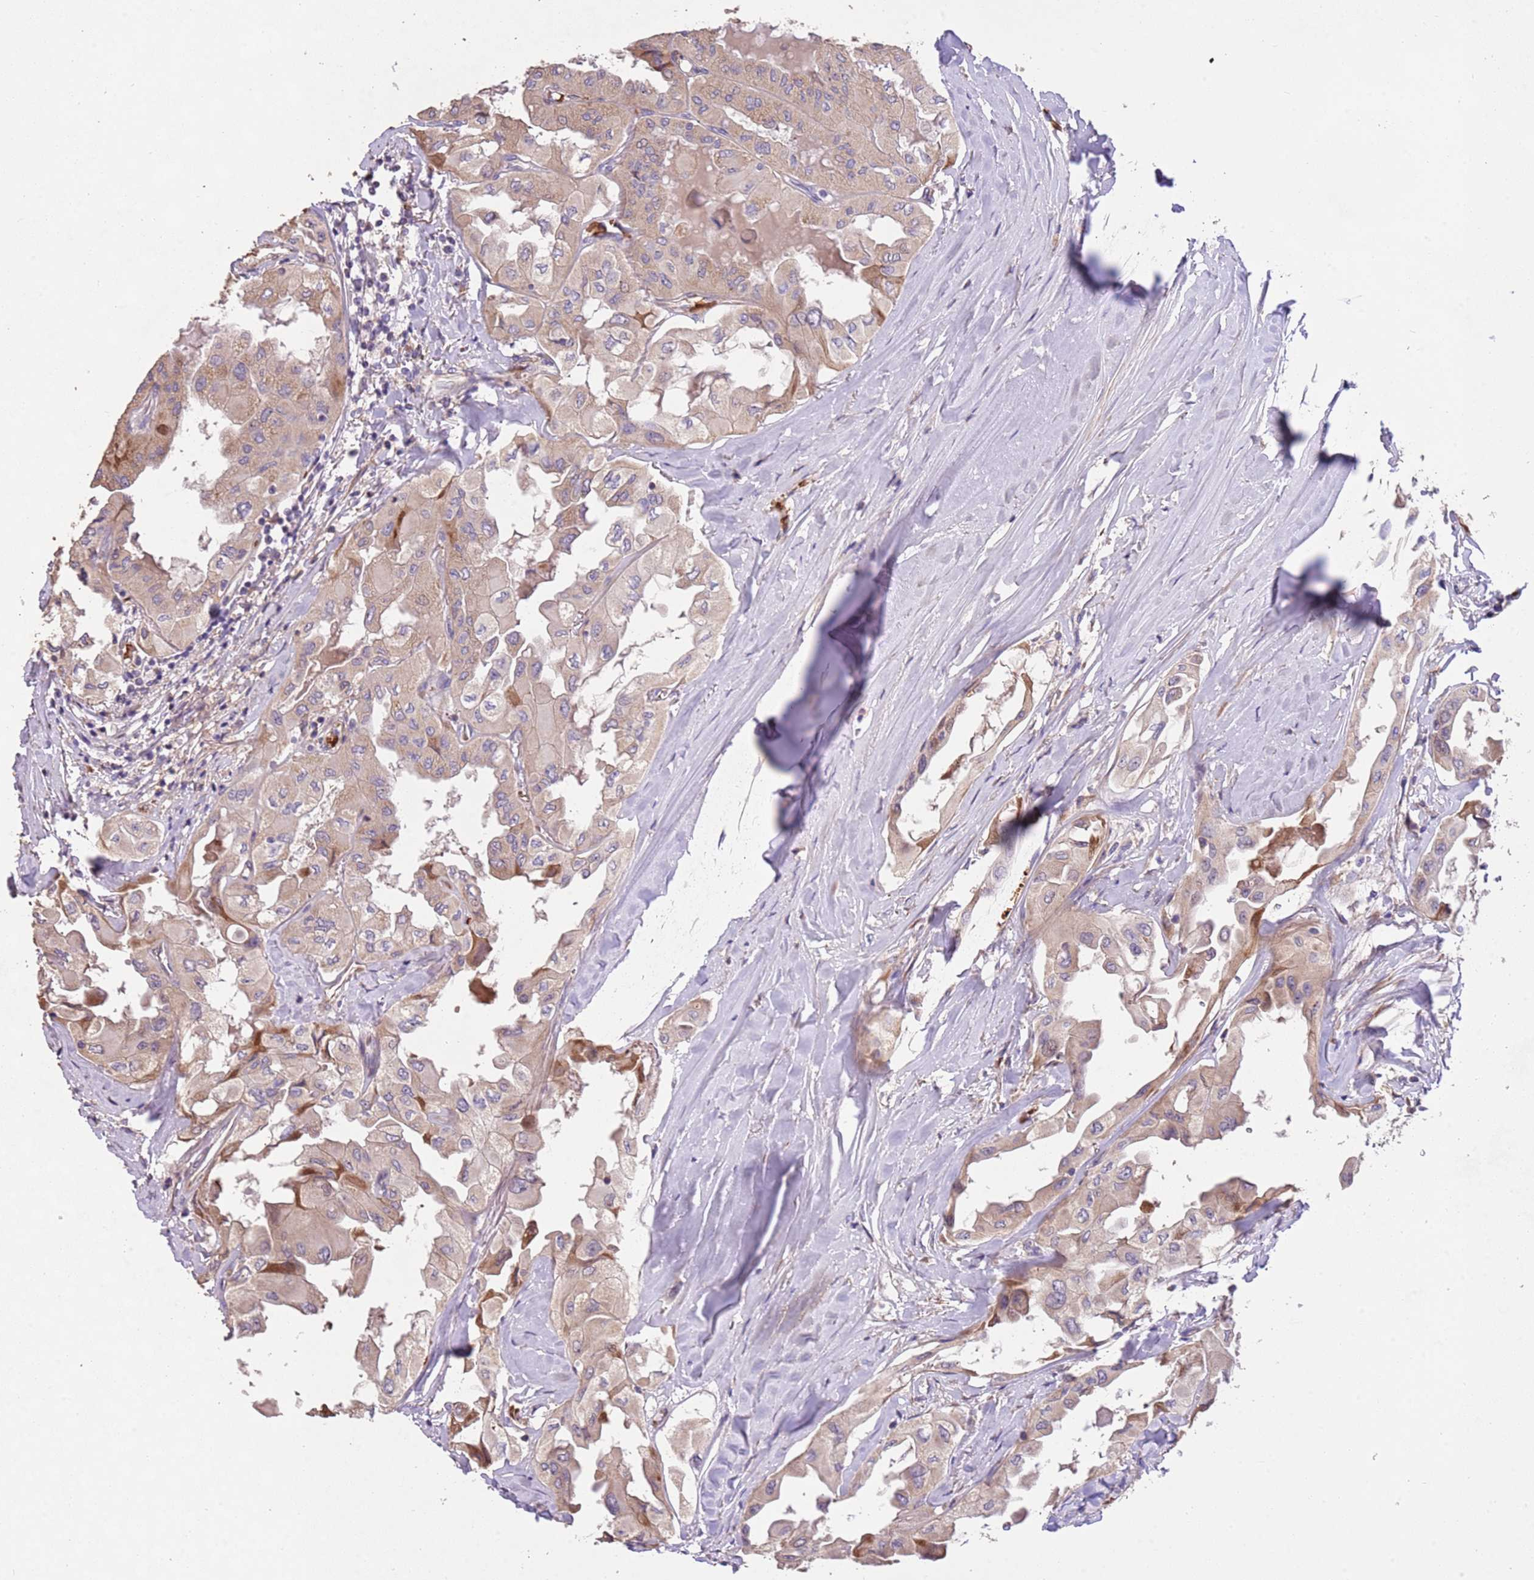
{"staining": {"intensity": "moderate", "quantity": "<25%", "location": "cytoplasmic/membranous"}, "tissue": "thyroid cancer", "cell_type": "Tumor cells", "image_type": "cancer", "snomed": [{"axis": "morphology", "description": "Normal tissue, NOS"}, {"axis": "morphology", "description": "Papillary adenocarcinoma, NOS"}, {"axis": "topography", "description": "Thyroid gland"}], "caption": "The immunohistochemical stain shows moderate cytoplasmic/membranous positivity in tumor cells of thyroid papillary adenocarcinoma tissue.", "gene": "PIGA", "patient": {"sex": "female", "age": 59}}